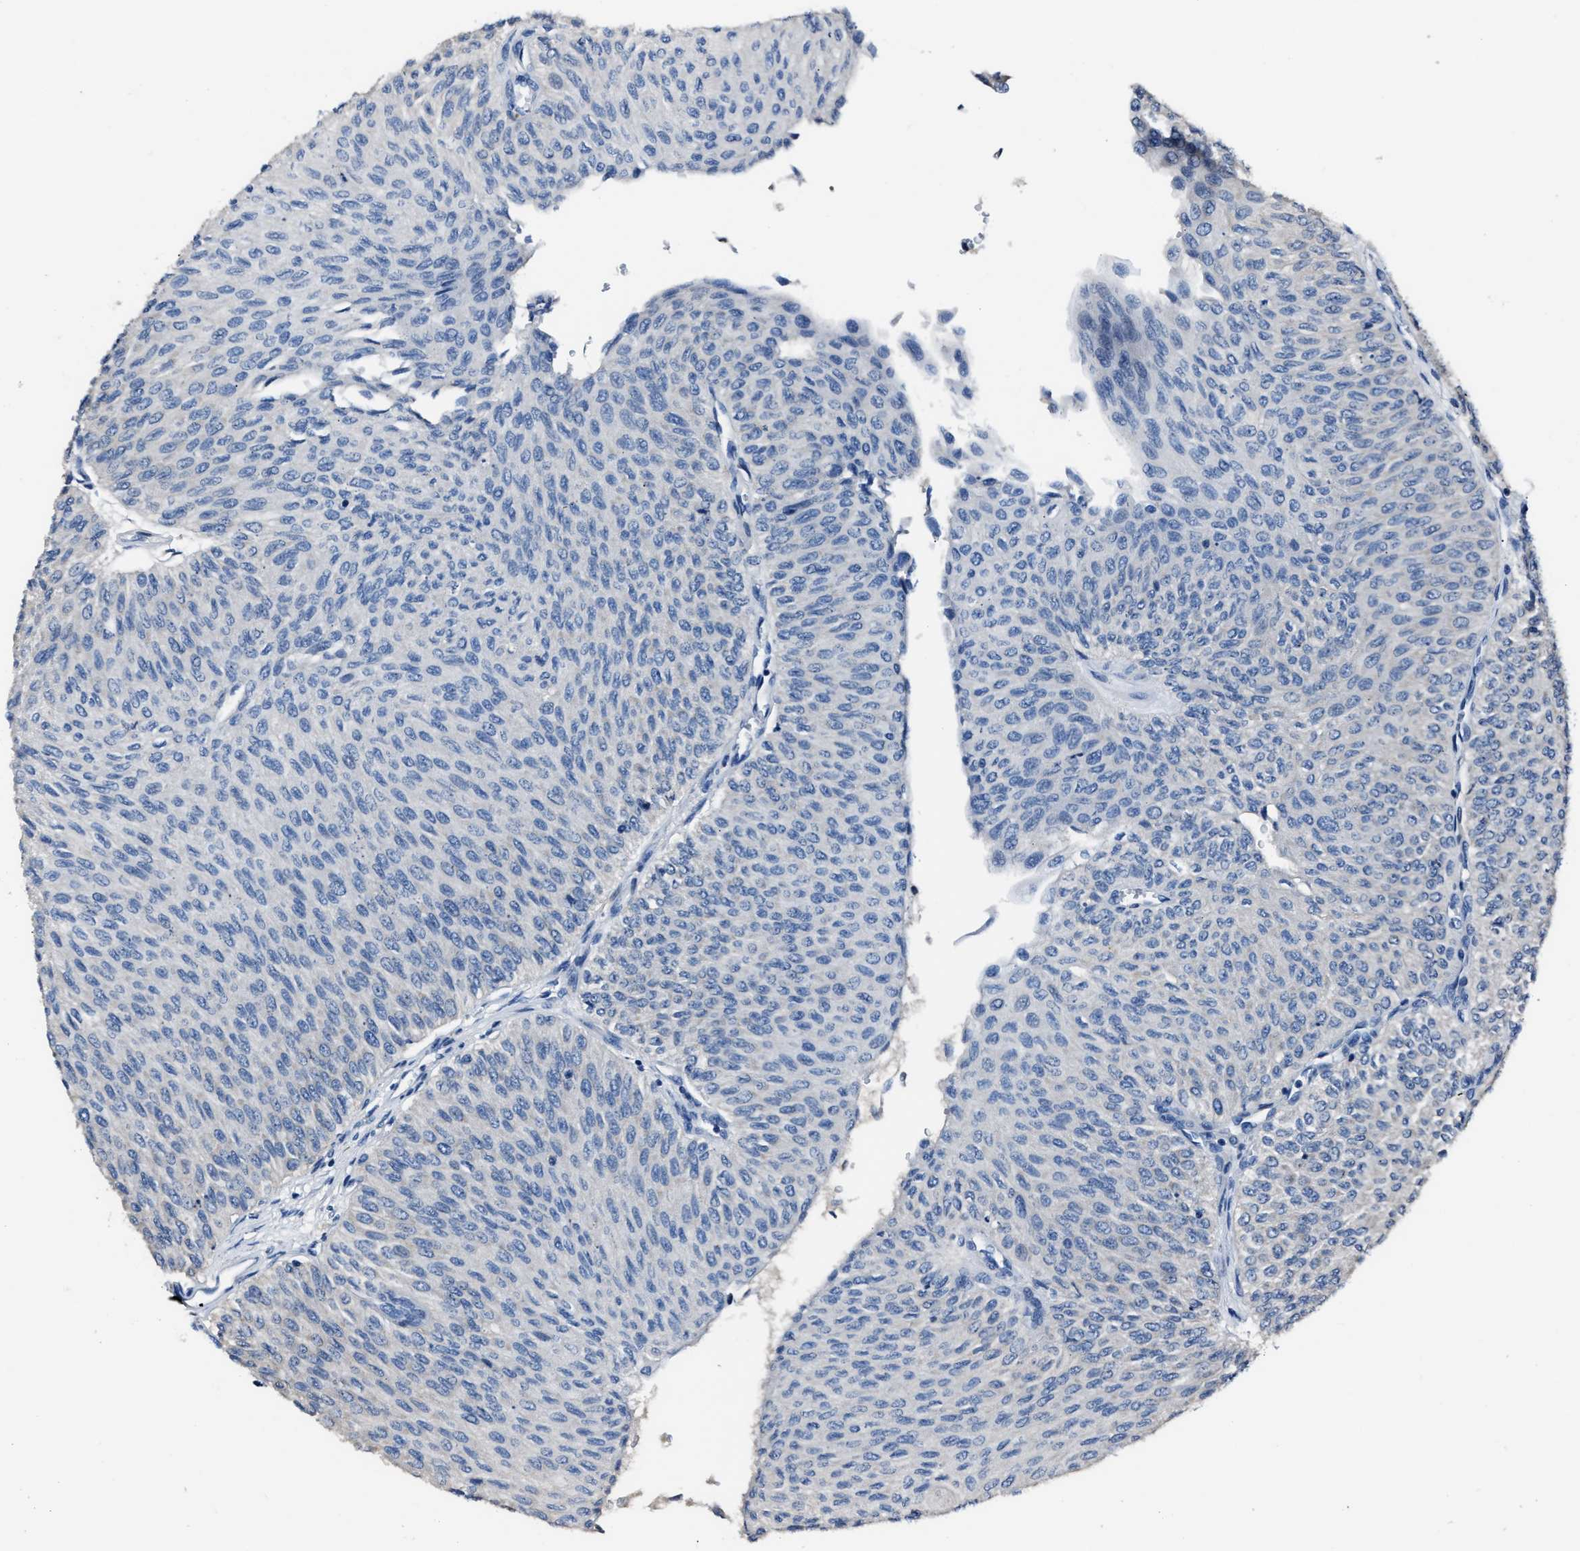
{"staining": {"intensity": "negative", "quantity": "none", "location": "none"}, "tissue": "urothelial cancer", "cell_type": "Tumor cells", "image_type": "cancer", "snomed": [{"axis": "morphology", "description": "Urothelial carcinoma, Low grade"}, {"axis": "topography", "description": "Urinary bladder"}], "caption": "A high-resolution photomicrograph shows immunohistochemistry (IHC) staining of urothelial cancer, which reveals no significant positivity in tumor cells. Nuclei are stained in blue.", "gene": "DNAJC24", "patient": {"sex": "male", "age": 78}}